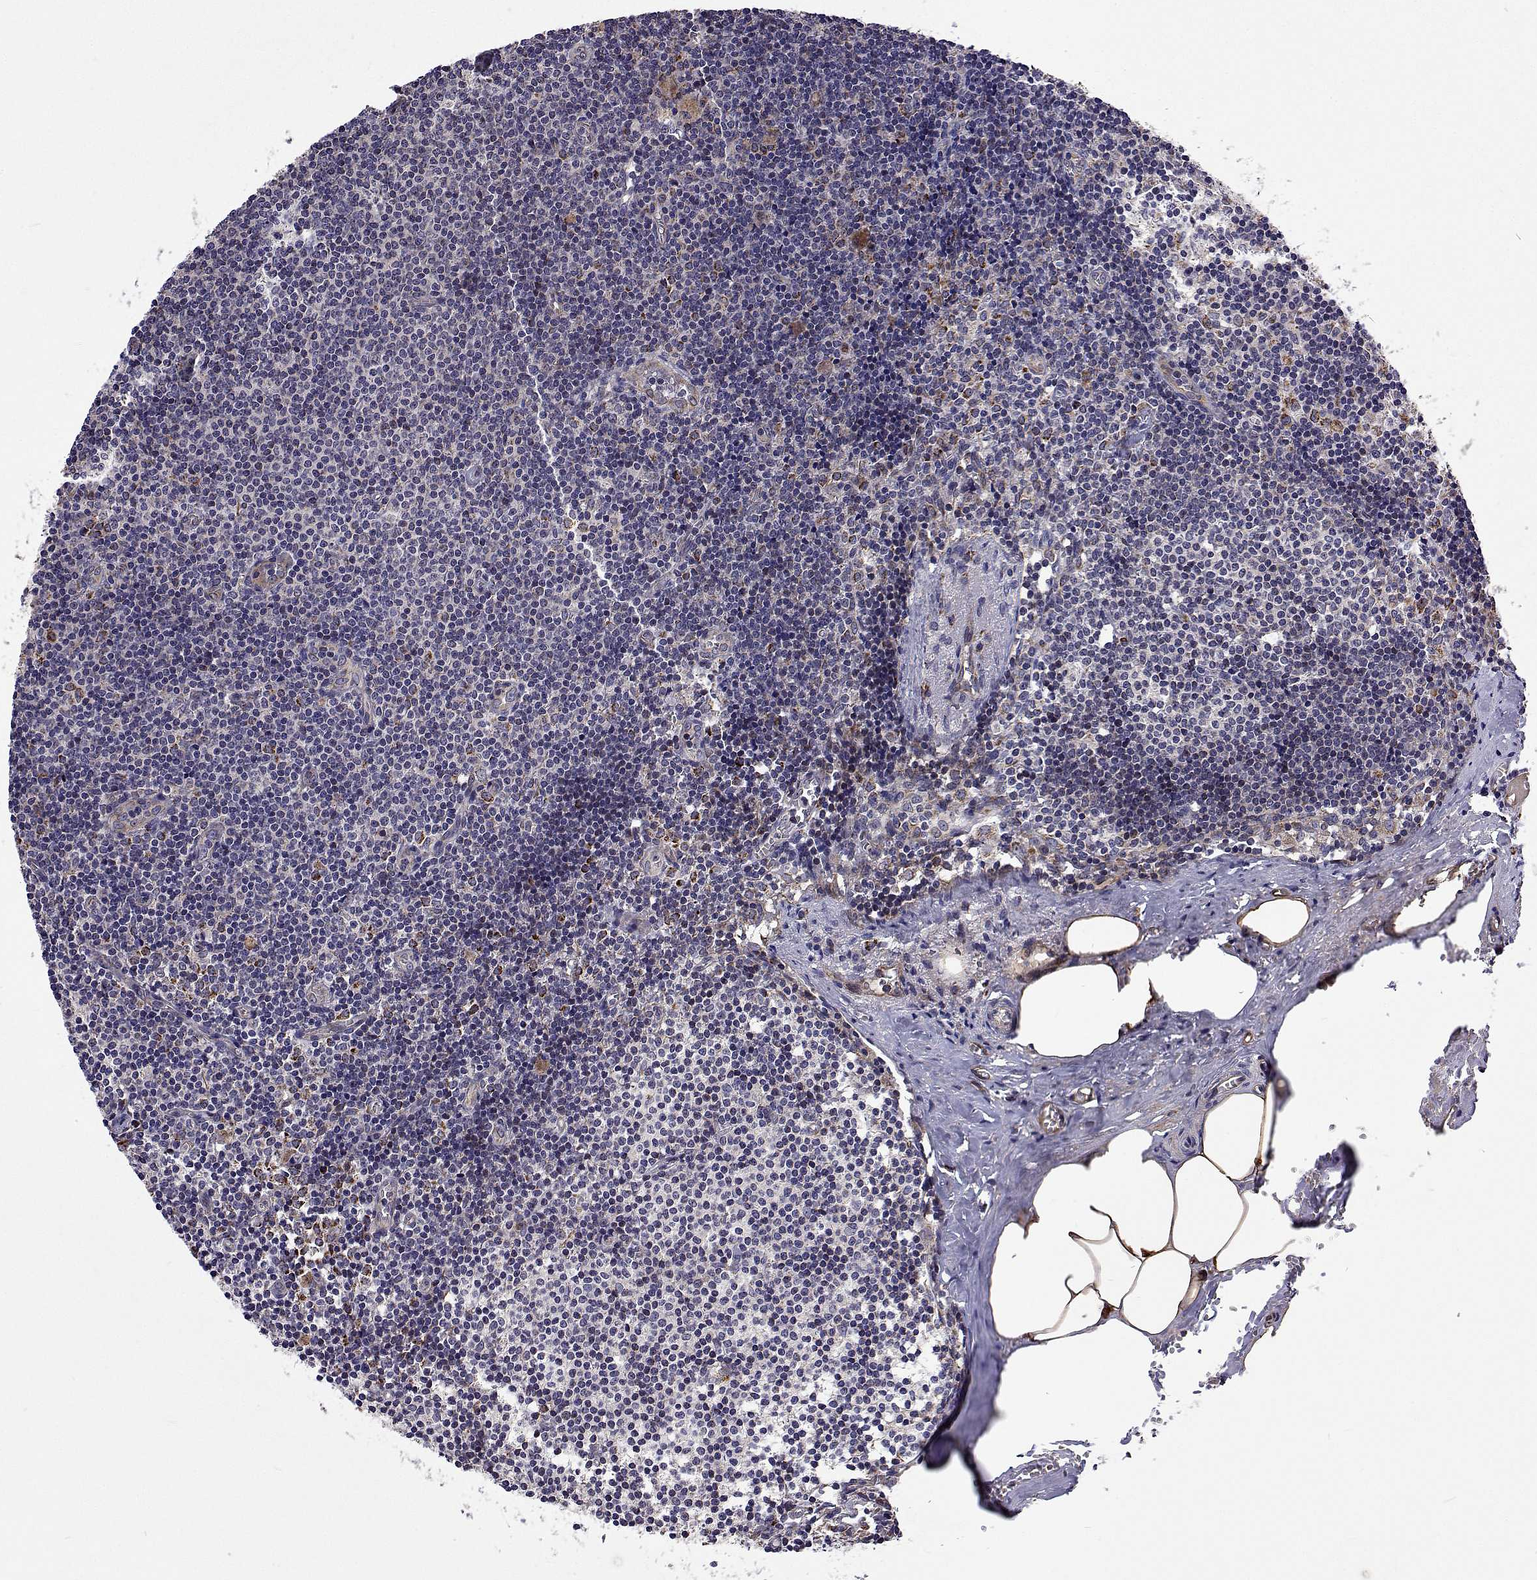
{"staining": {"intensity": "moderate", "quantity": "<25%", "location": "cytoplasmic/membranous"}, "tissue": "lymph node", "cell_type": "Germinal center cells", "image_type": "normal", "snomed": [{"axis": "morphology", "description": "Normal tissue, NOS"}, {"axis": "topography", "description": "Lymph node"}], "caption": "High-magnification brightfield microscopy of normal lymph node stained with DAB (brown) and counterstained with hematoxylin (blue). germinal center cells exhibit moderate cytoplasmic/membranous staining is present in about<25% of cells. Nuclei are stained in blue.", "gene": "DHTKD1", "patient": {"sex": "female", "age": 57}}